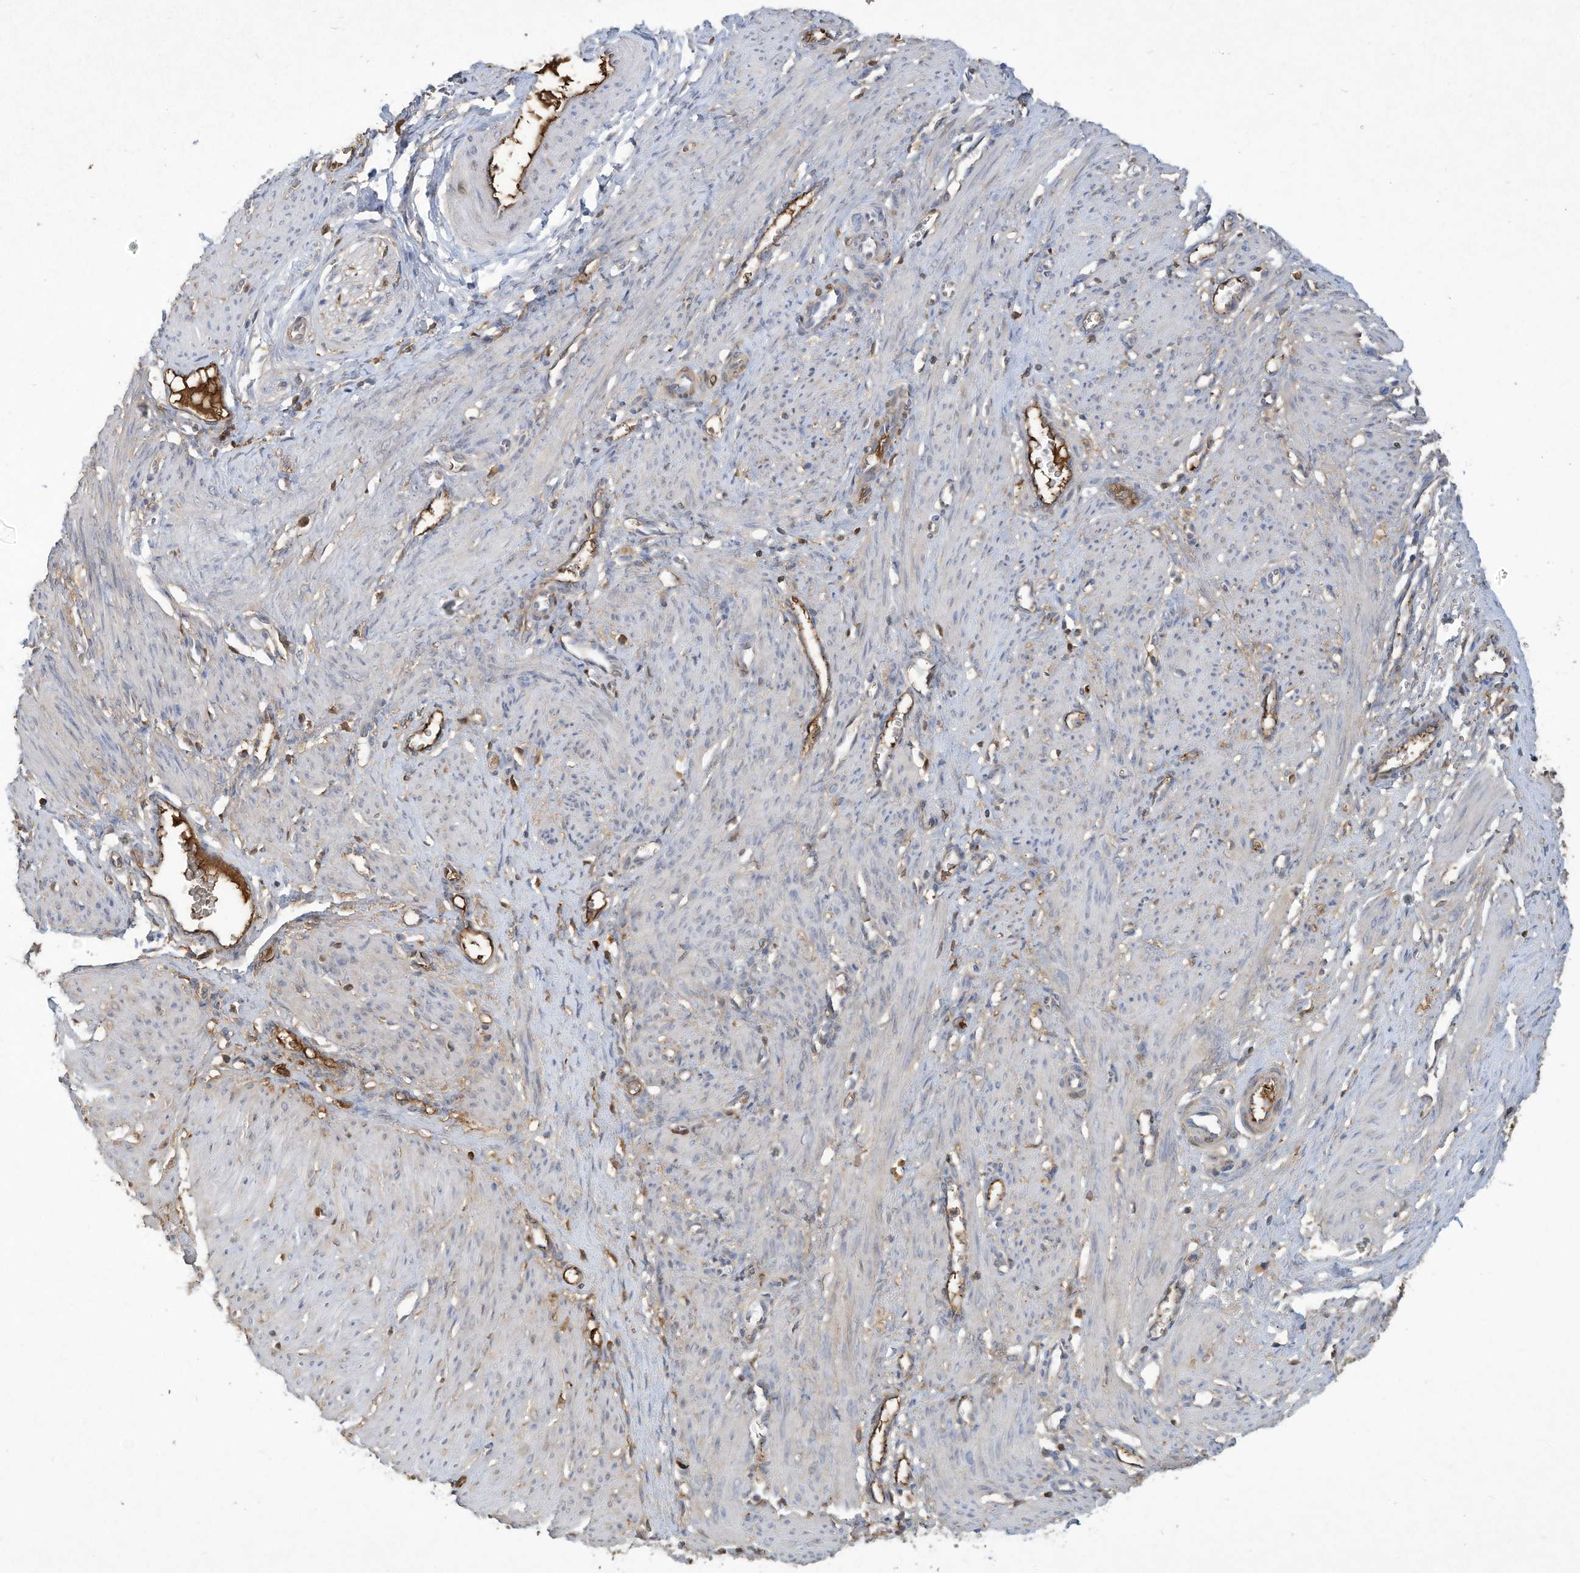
{"staining": {"intensity": "negative", "quantity": "none", "location": "none"}, "tissue": "smooth muscle", "cell_type": "Smooth muscle cells", "image_type": "normal", "snomed": [{"axis": "morphology", "description": "Normal tissue, NOS"}, {"axis": "topography", "description": "Endometrium"}], "caption": "DAB immunohistochemical staining of benign smooth muscle reveals no significant expression in smooth muscle cells. Nuclei are stained in blue.", "gene": "HAS3", "patient": {"sex": "female", "age": 33}}